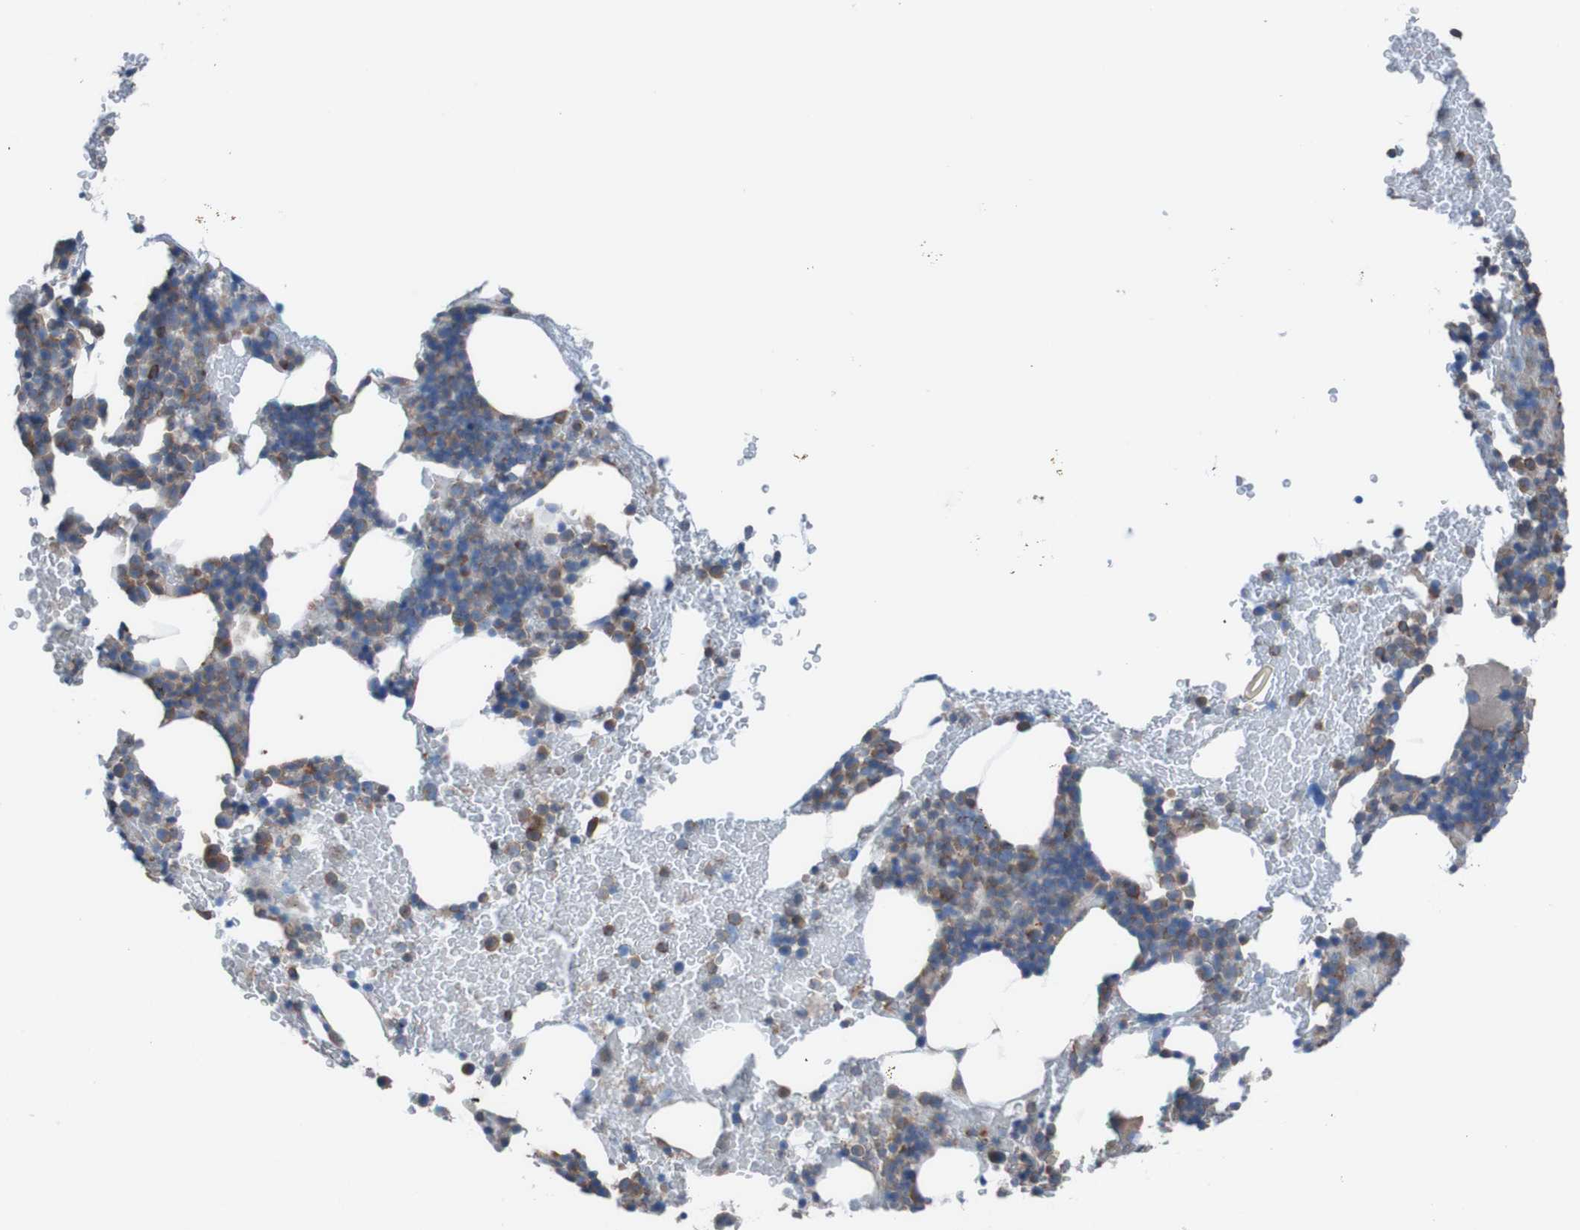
{"staining": {"intensity": "strong", "quantity": "<25%", "location": "cytoplasmic/membranous"}, "tissue": "bone marrow", "cell_type": "Hematopoietic cells", "image_type": "normal", "snomed": [{"axis": "morphology", "description": "Normal tissue, NOS"}, {"axis": "morphology", "description": "Inflammation, NOS"}, {"axis": "topography", "description": "Bone marrow"}], "caption": "A high-resolution photomicrograph shows immunohistochemistry staining of normal bone marrow, which reveals strong cytoplasmic/membranous staining in approximately <25% of hematopoietic cells. The protein is stained brown, and the nuclei are stained in blue (DAB (3,3'-diaminobenzidine) IHC with brightfield microscopy, high magnification).", "gene": "MINAR1", "patient": {"sex": "female", "age": 70}}